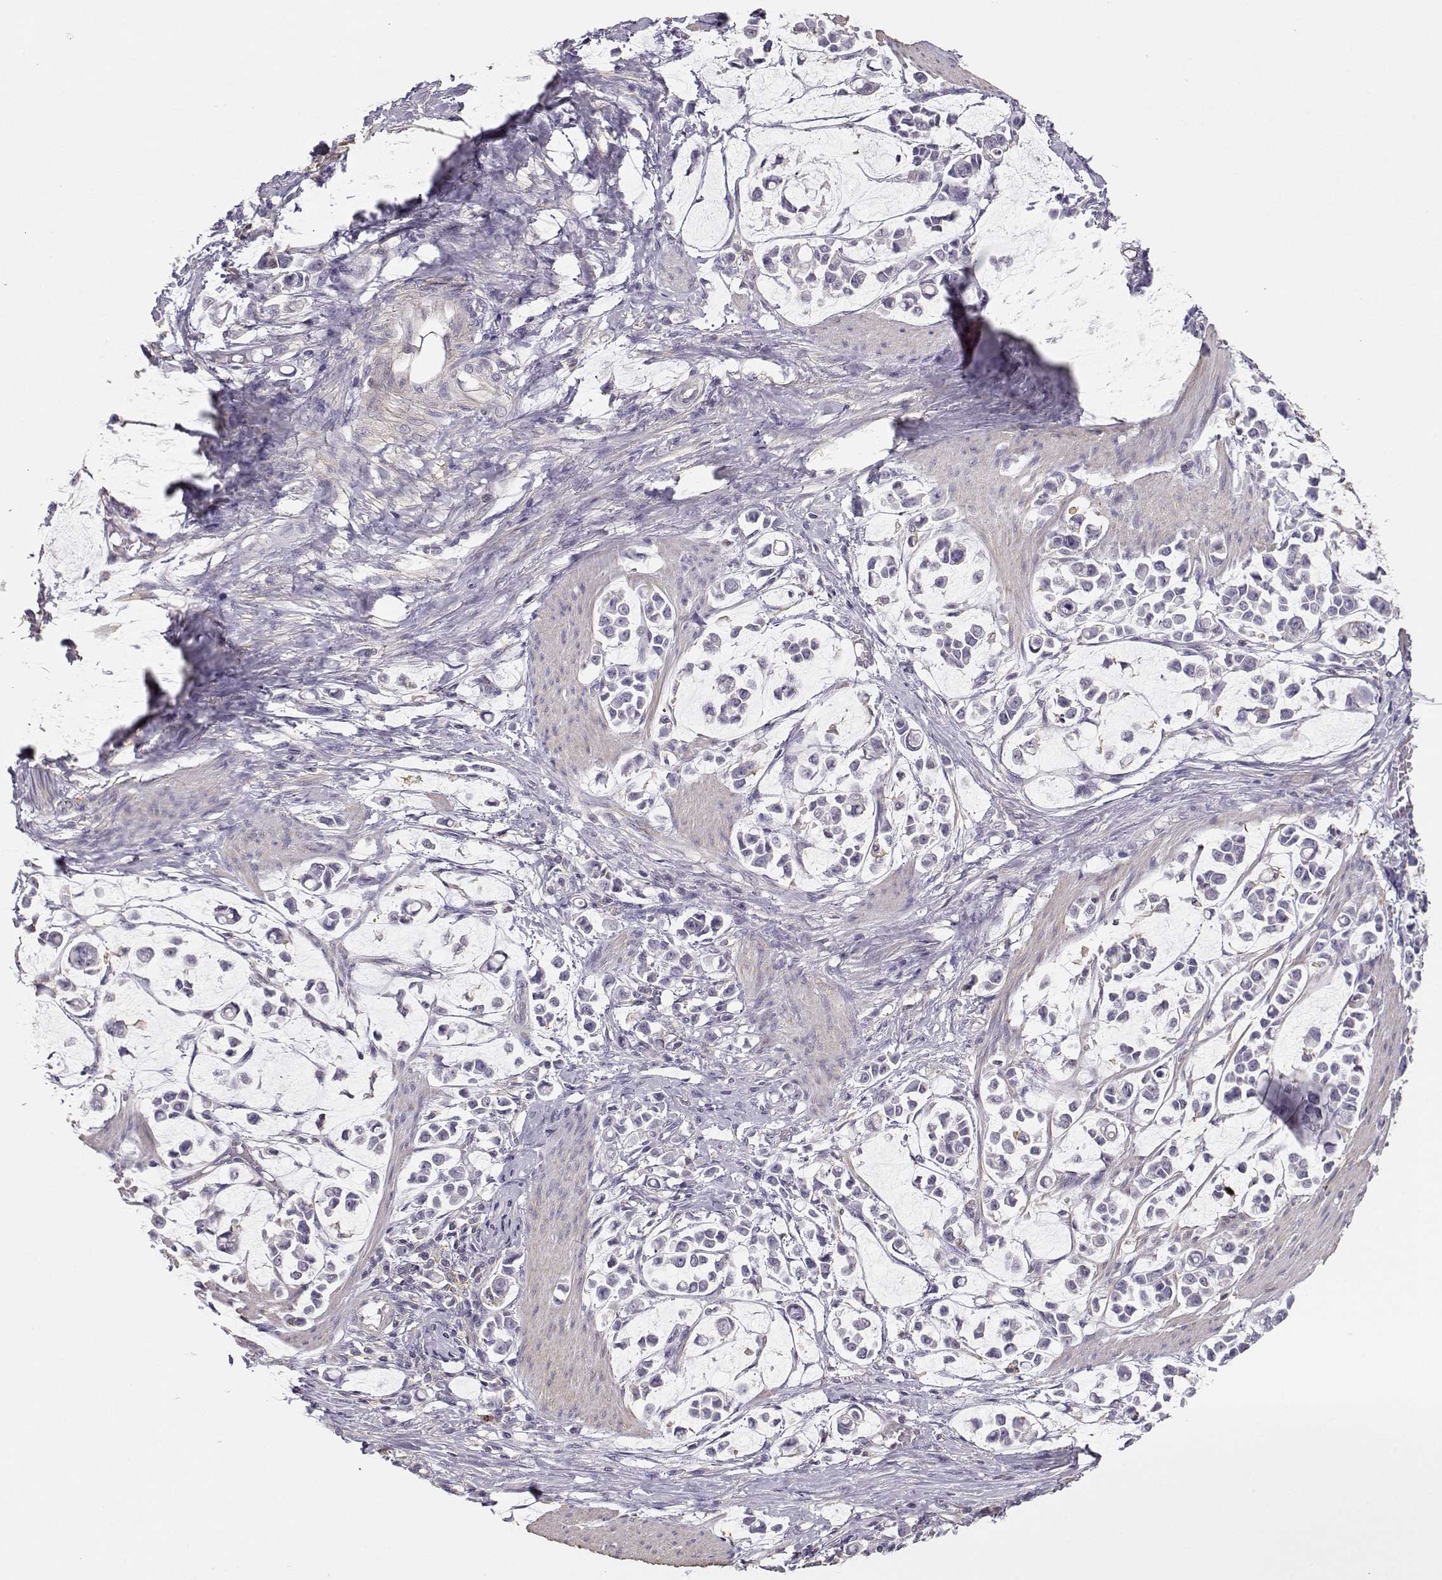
{"staining": {"intensity": "negative", "quantity": "none", "location": "none"}, "tissue": "stomach cancer", "cell_type": "Tumor cells", "image_type": "cancer", "snomed": [{"axis": "morphology", "description": "Adenocarcinoma, NOS"}, {"axis": "topography", "description": "Stomach"}], "caption": "Immunohistochemistry (IHC) photomicrograph of human stomach cancer stained for a protein (brown), which shows no positivity in tumor cells.", "gene": "DAPL1", "patient": {"sex": "male", "age": 82}}